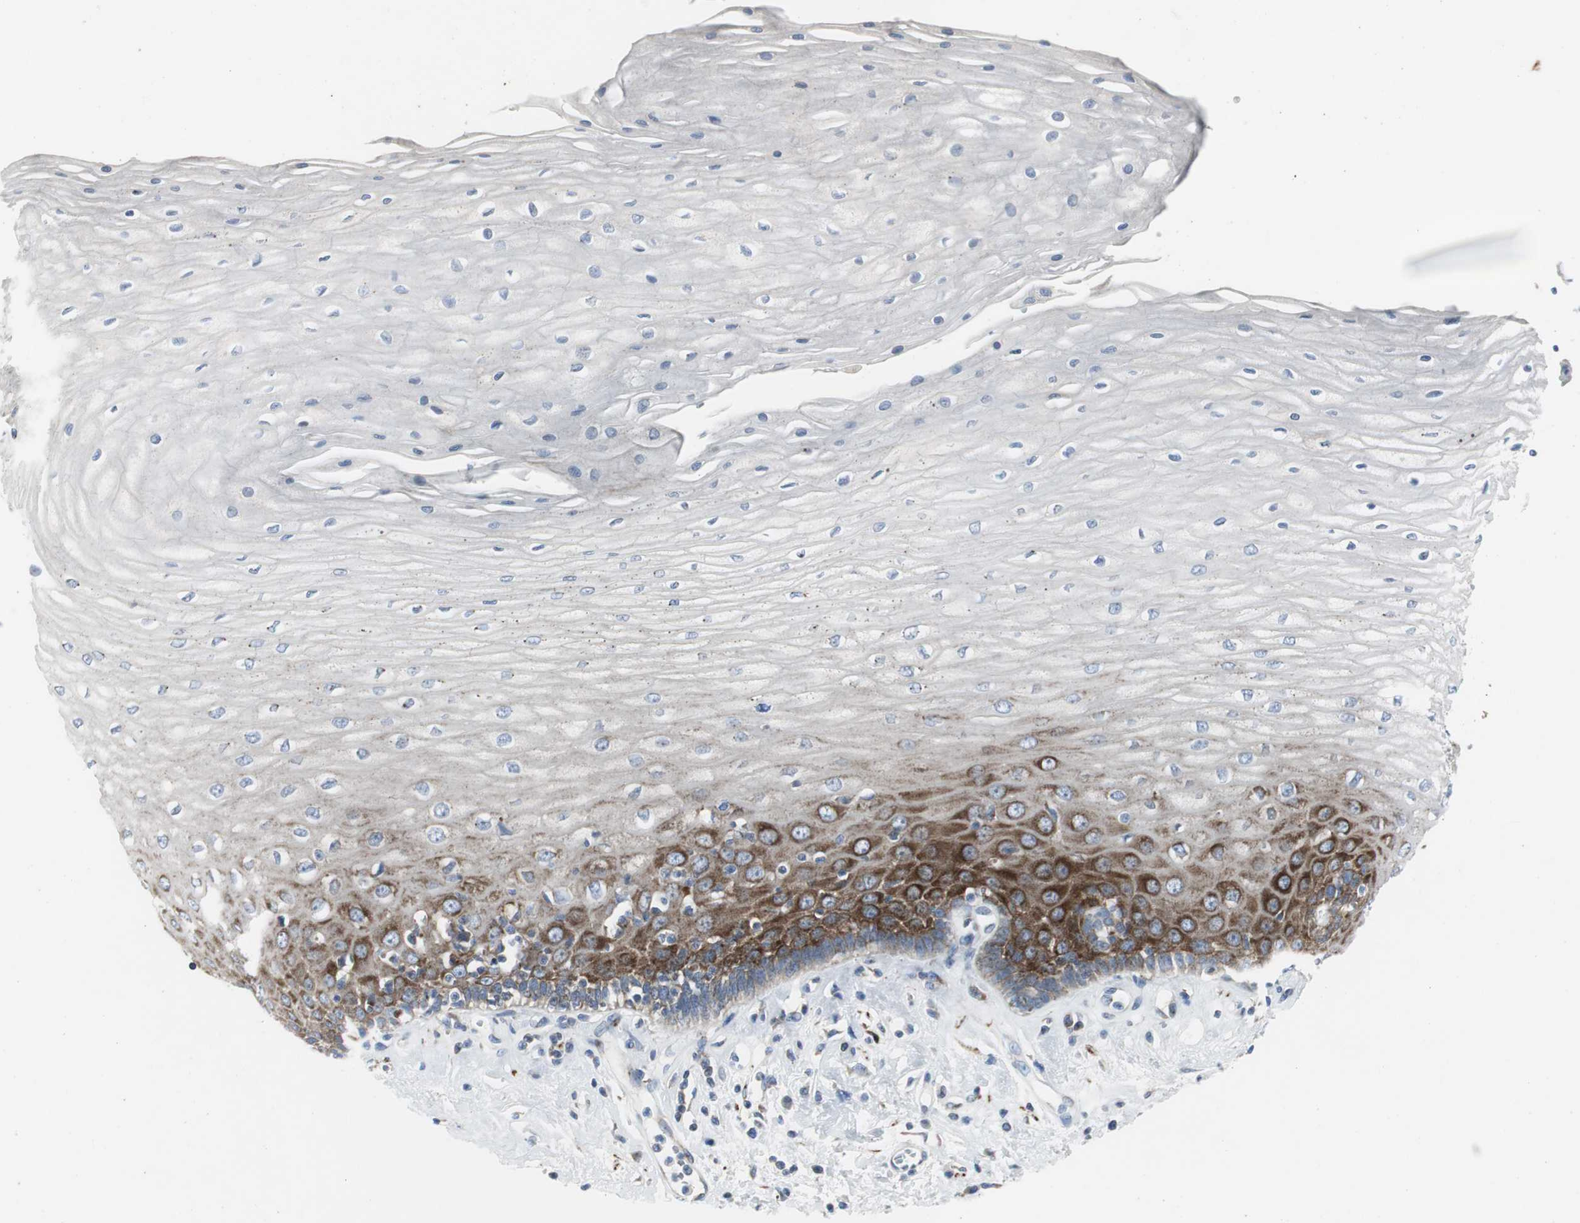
{"staining": {"intensity": "strong", "quantity": "<25%", "location": "cytoplasmic/membranous"}, "tissue": "esophagus", "cell_type": "Squamous epithelial cells", "image_type": "normal", "snomed": [{"axis": "morphology", "description": "Normal tissue, NOS"}, {"axis": "morphology", "description": "Squamous cell carcinoma, NOS"}, {"axis": "topography", "description": "Esophagus"}], "caption": "IHC histopathology image of unremarkable esophagus stained for a protein (brown), which shows medium levels of strong cytoplasmic/membranous positivity in about <25% of squamous epithelial cells.", "gene": "BBC3", "patient": {"sex": "male", "age": 65}}